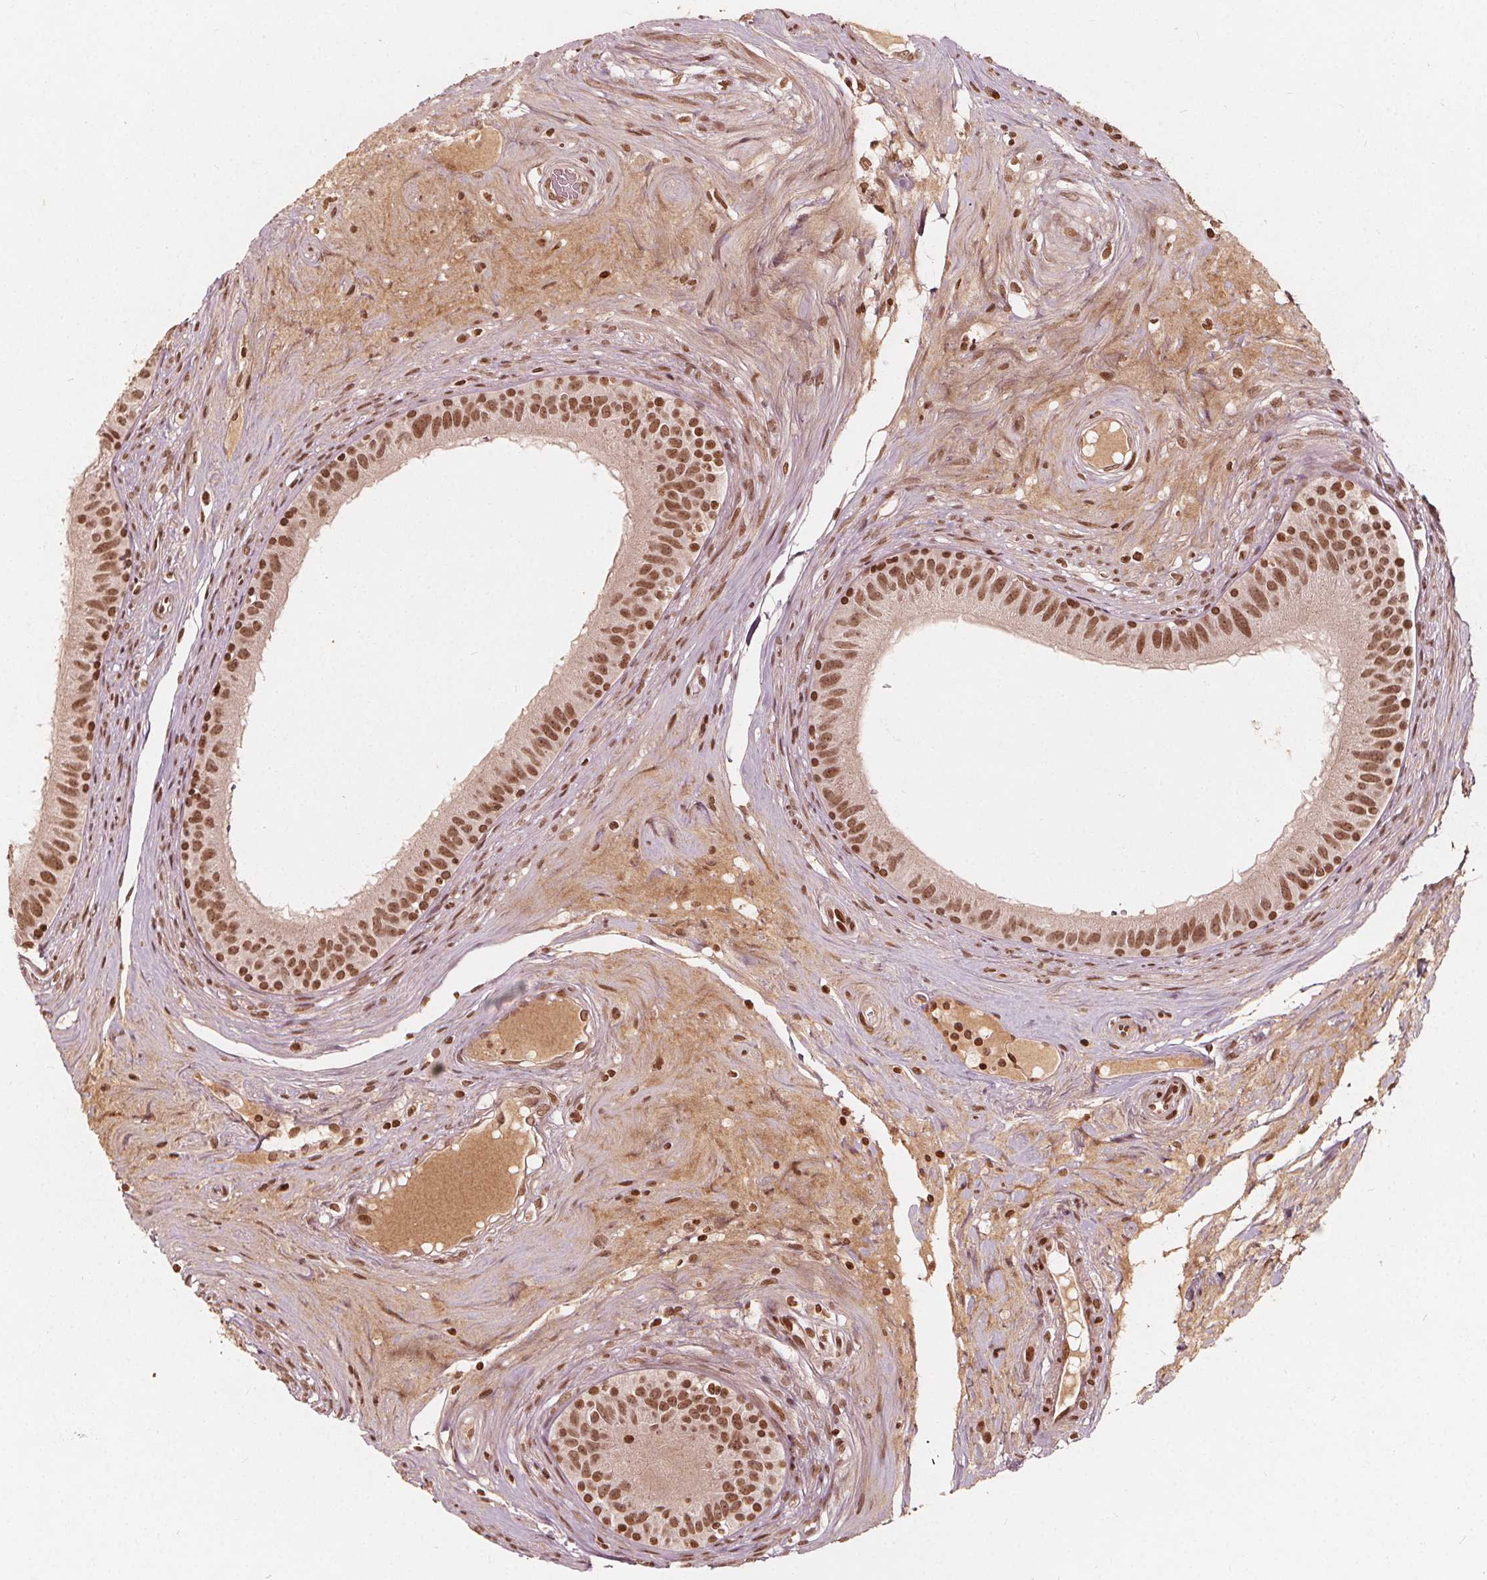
{"staining": {"intensity": "moderate", "quantity": ">75%", "location": "nuclear"}, "tissue": "epididymis", "cell_type": "Glandular cells", "image_type": "normal", "snomed": [{"axis": "morphology", "description": "Normal tissue, NOS"}, {"axis": "topography", "description": "Epididymis"}], "caption": "IHC photomicrograph of unremarkable epididymis: epididymis stained using IHC shows medium levels of moderate protein expression localized specifically in the nuclear of glandular cells, appearing as a nuclear brown color.", "gene": "H3C14", "patient": {"sex": "male", "age": 59}}